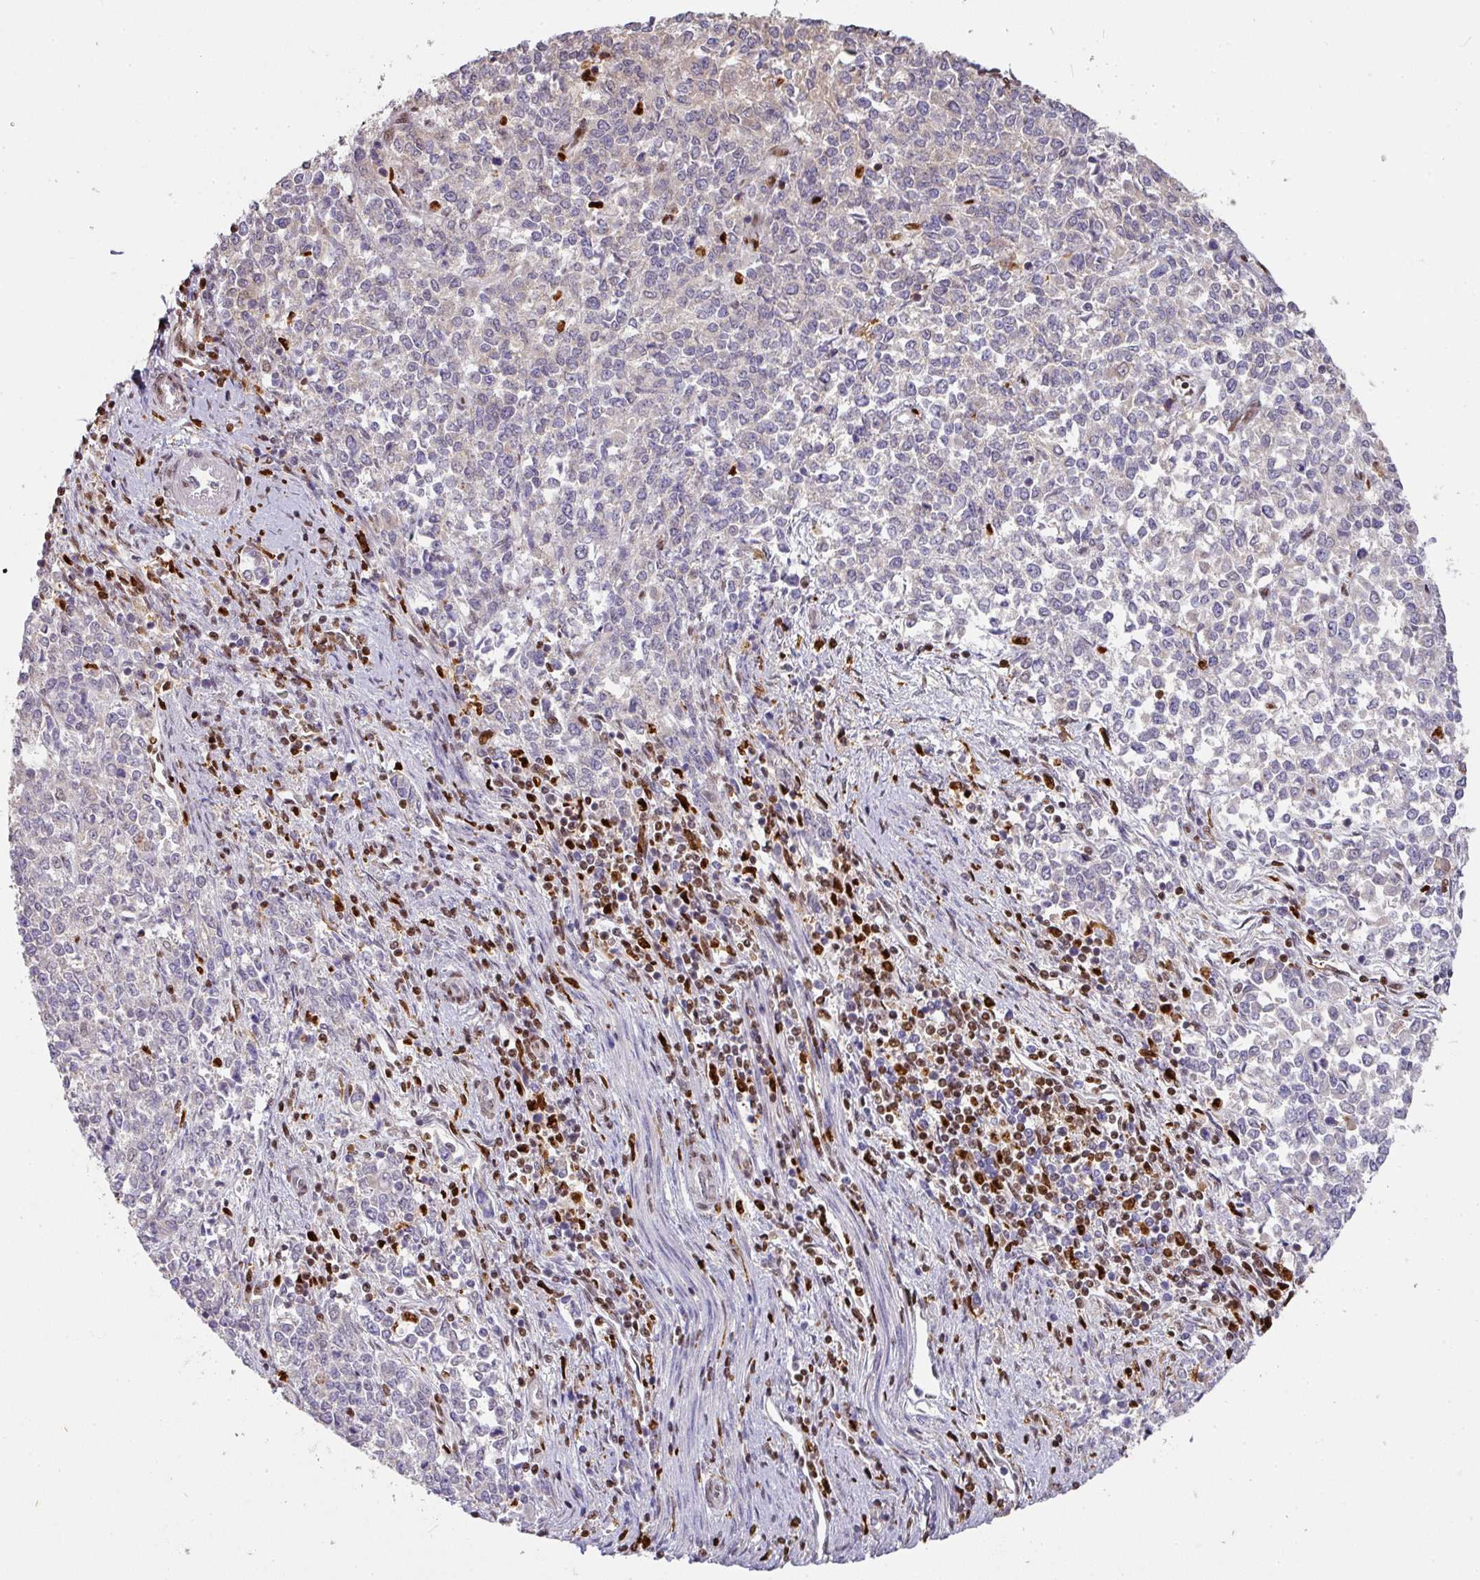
{"staining": {"intensity": "moderate", "quantity": "<25%", "location": "nuclear"}, "tissue": "endometrial cancer", "cell_type": "Tumor cells", "image_type": "cancer", "snomed": [{"axis": "morphology", "description": "Adenocarcinoma, NOS"}, {"axis": "topography", "description": "Endometrium"}], "caption": "An IHC histopathology image of neoplastic tissue is shown. Protein staining in brown labels moderate nuclear positivity in endometrial adenocarcinoma within tumor cells. Using DAB (brown) and hematoxylin (blue) stains, captured at high magnification using brightfield microscopy.", "gene": "SAMHD1", "patient": {"sex": "female", "age": 50}}